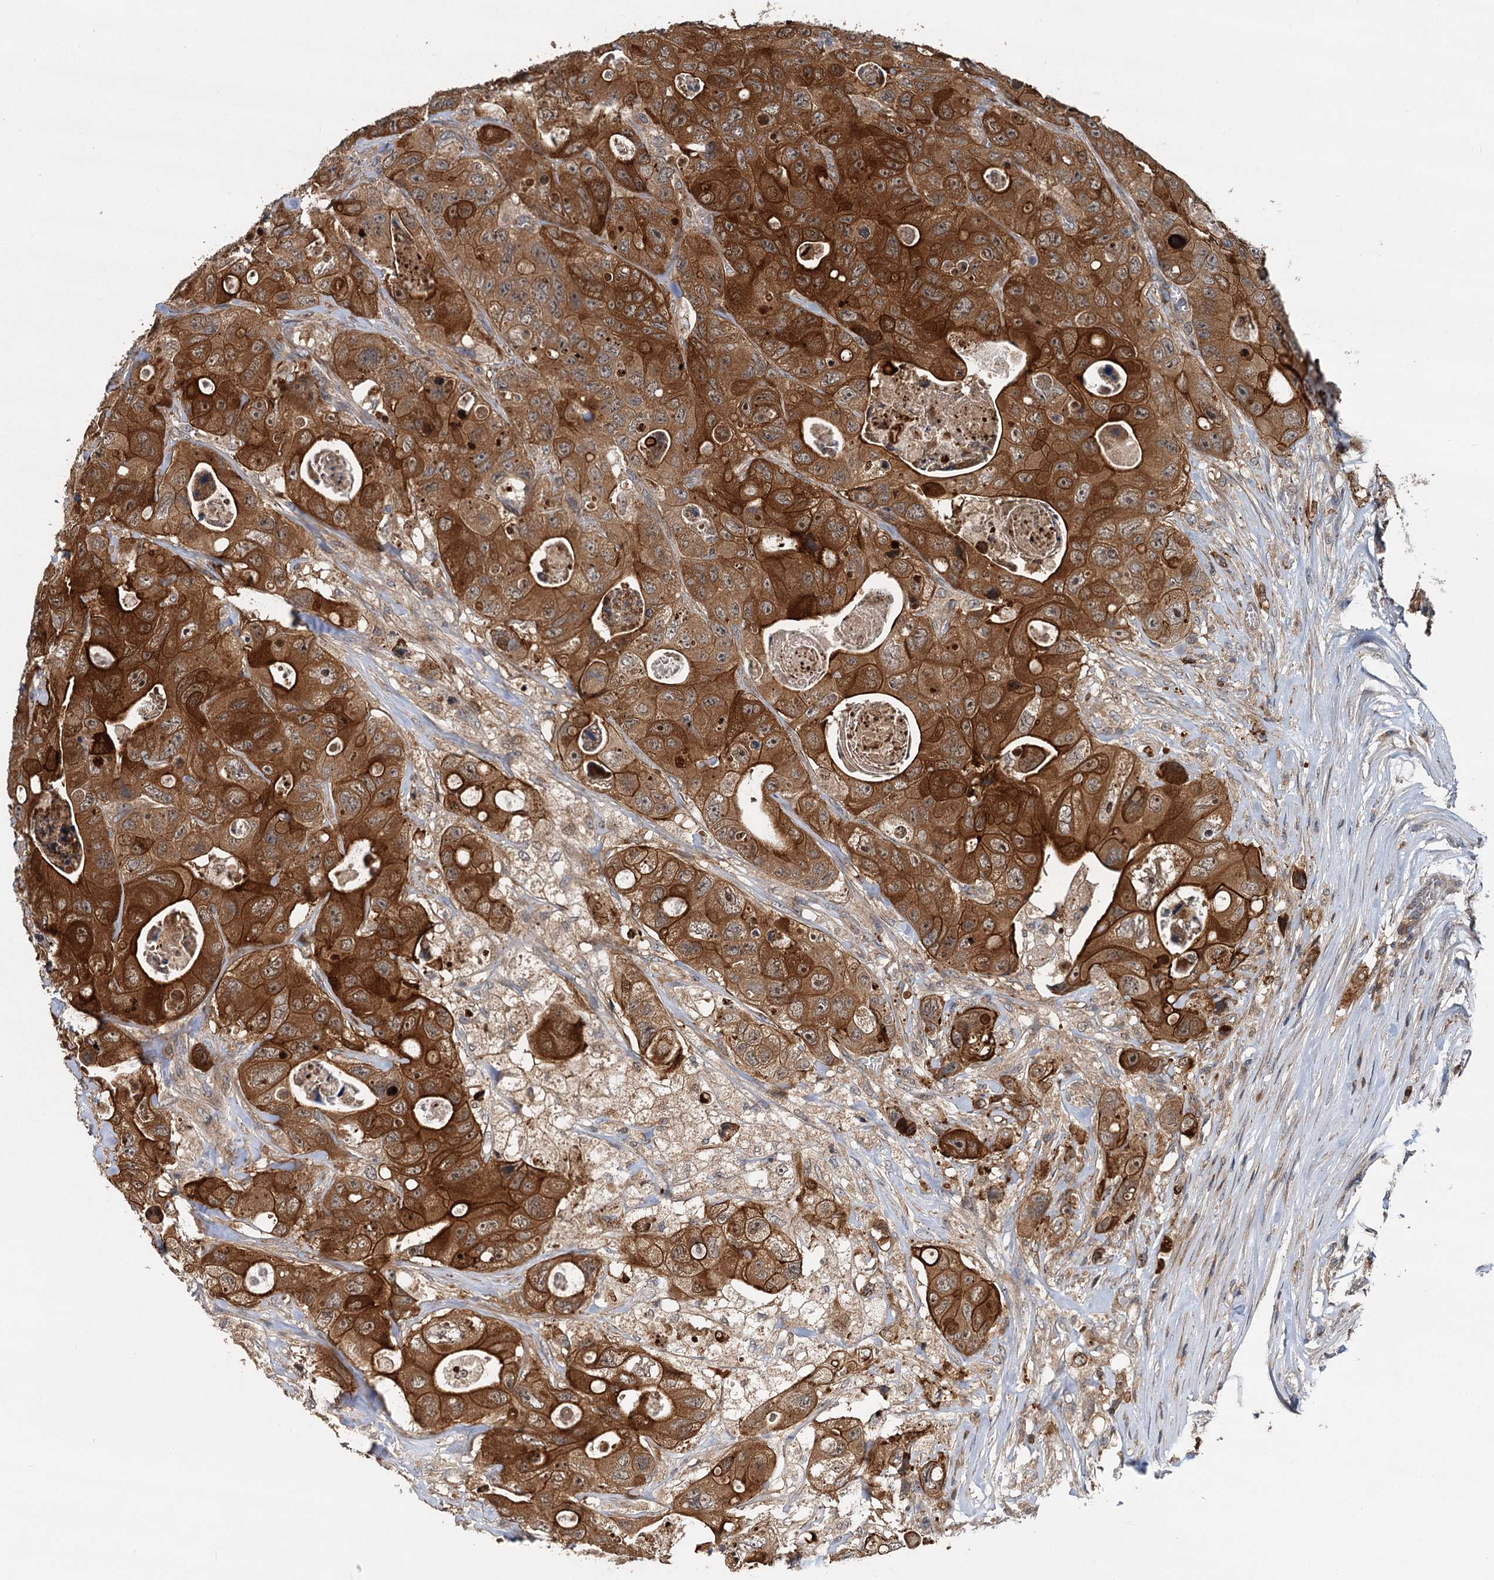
{"staining": {"intensity": "strong", "quantity": ">75%", "location": "cytoplasmic/membranous"}, "tissue": "colorectal cancer", "cell_type": "Tumor cells", "image_type": "cancer", "snomed": [{"axis": "morphology", "description": "Adenocarcinoma, NOS"}, {"axis": "topography", "description": "Colon"}], "caption": "The micrograph exhibits immunohistochemical staining of adenocarcinoma (colorectal). There is strong cytoplasmic/membranous expression is seen in about >75% of tumor cells.", "gene": "LRRK2", "patient": {"sex": "female", "age": 46}}